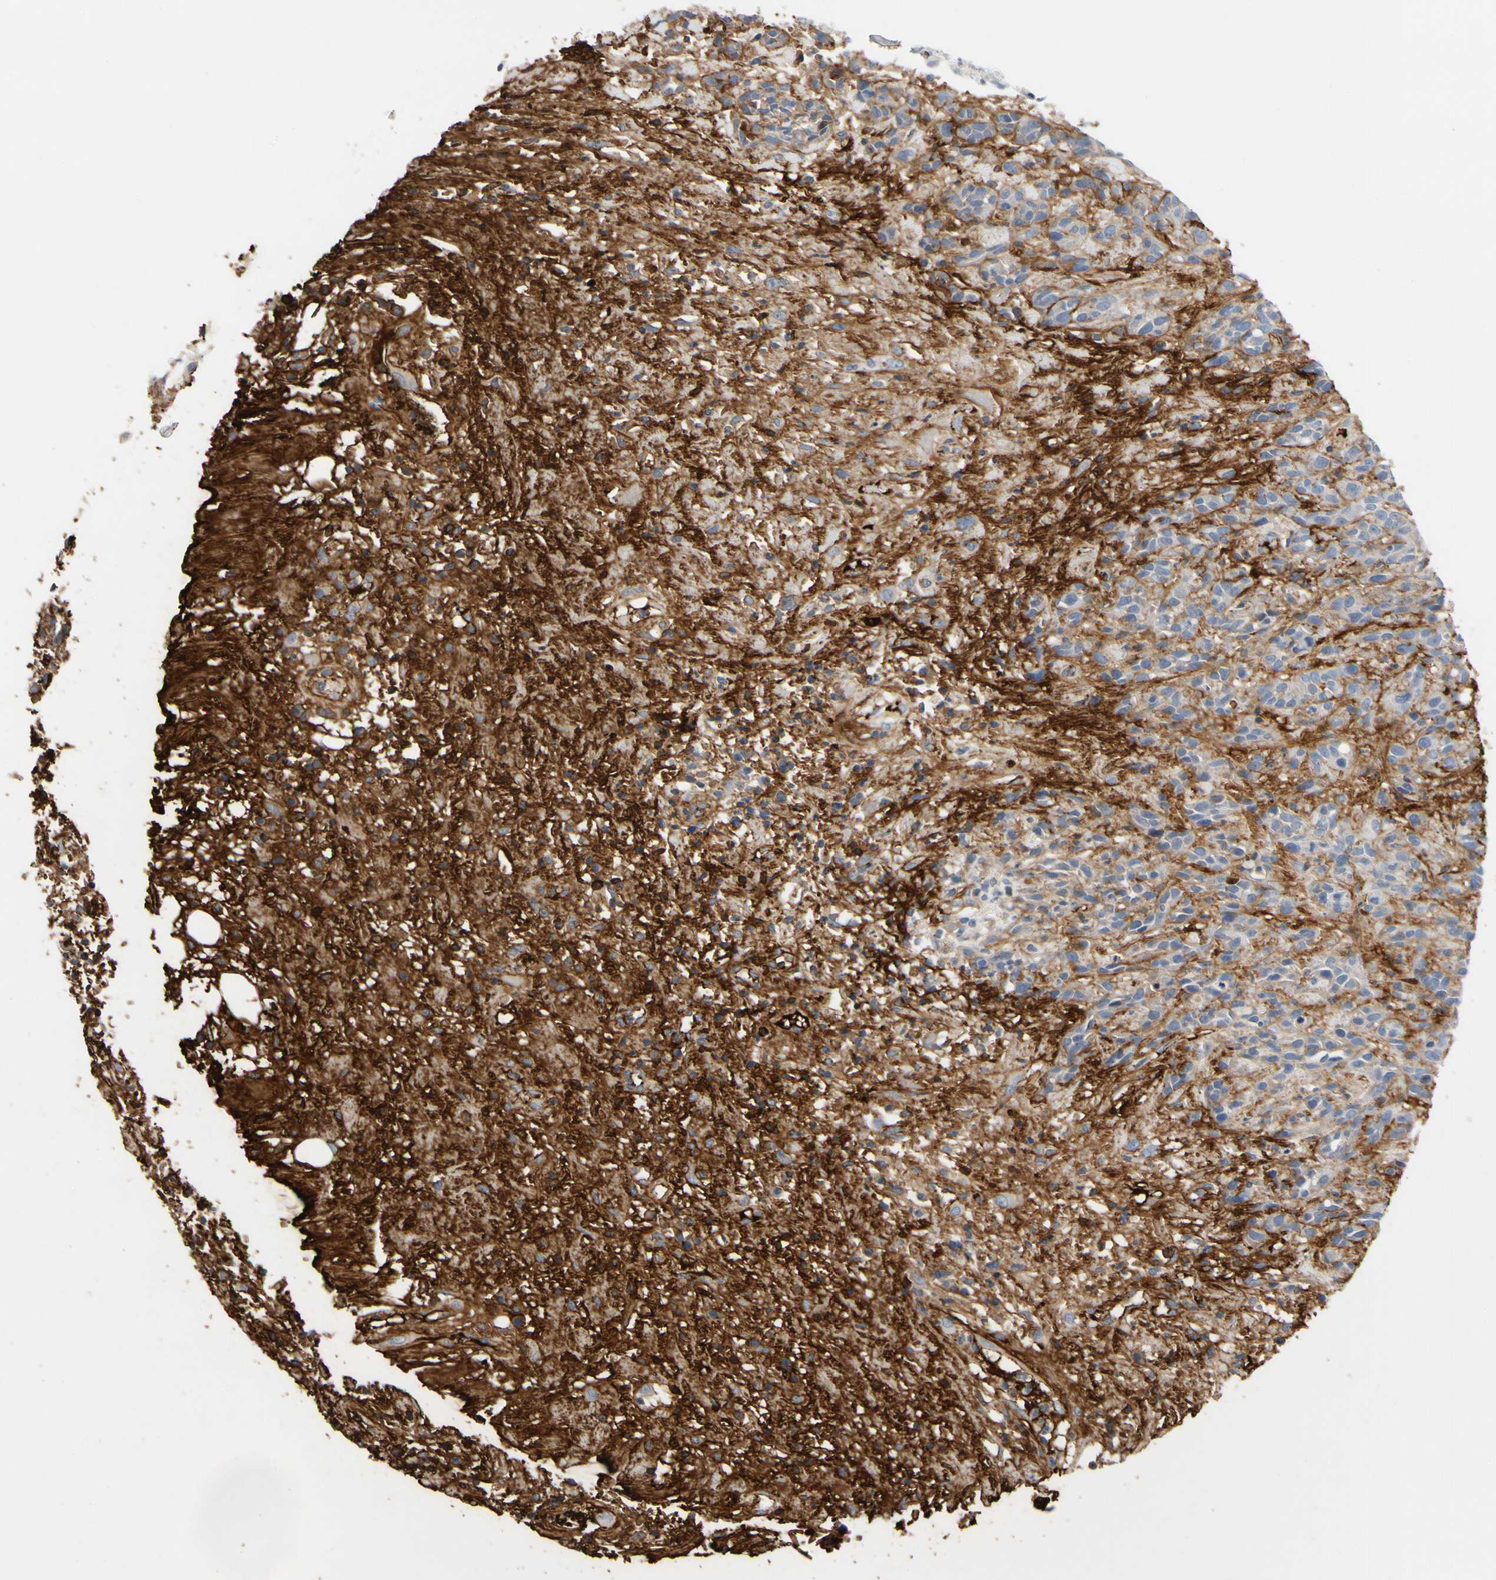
{"staining": {"intensity": "negative", "quantity": "none", "location": "none"}, "tissue": "head and neck cancer", "cell_type": "Tumor cells", "image_type": "cancer", "snomed": [{"axis": "morphology", "description": "Squamous cell carcinoma, NOS"}, {"axis": "topography", "description": "Head-Neck"}], "caption": "This is an IHC image of human head and neck cancer. There is no expression in tumor cells.", "gene": "FGB", "patient": {"sex": "male", "age": 62}}